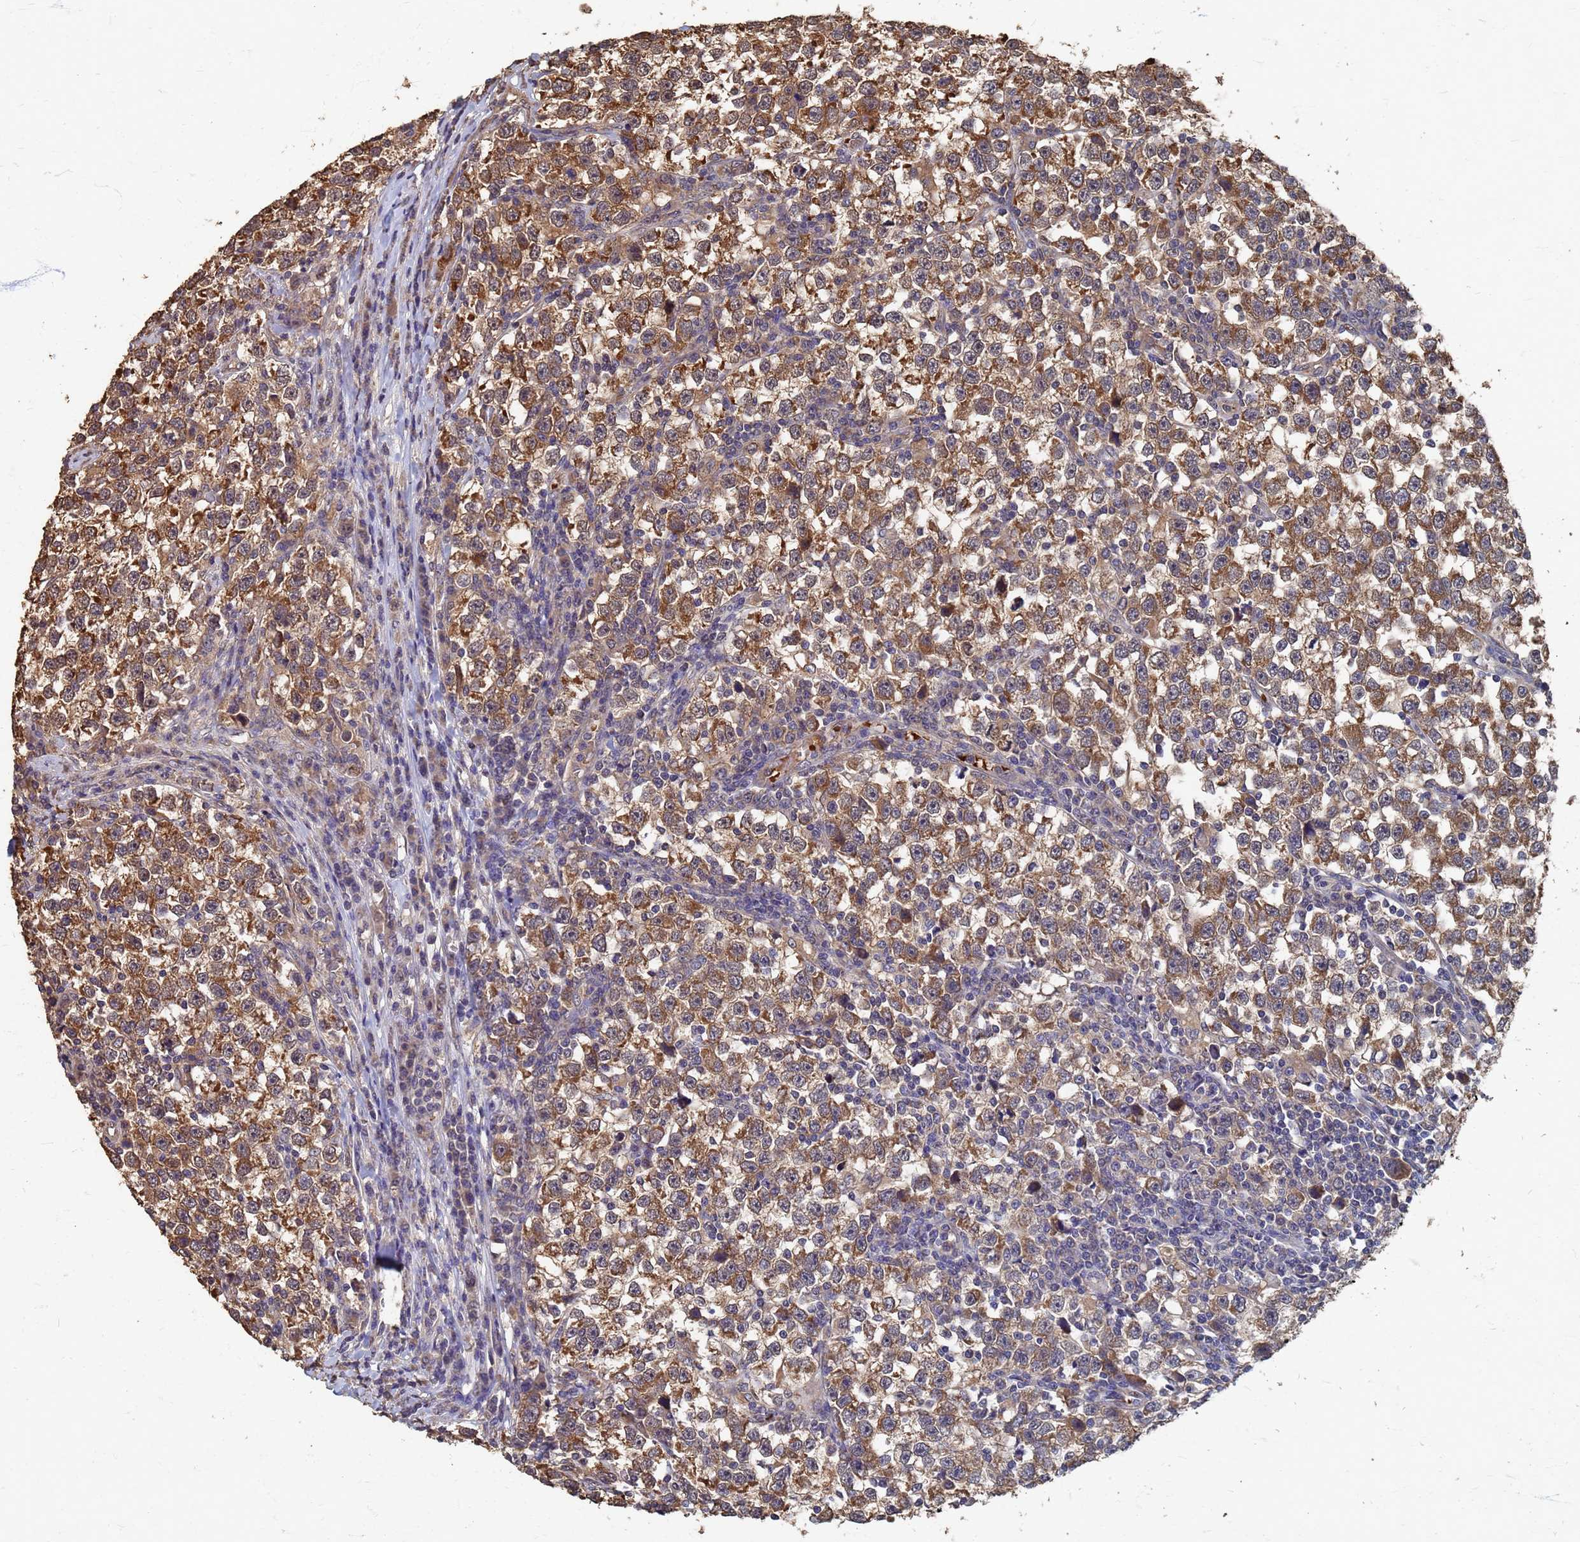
{"staining": {"intensity": "moderate", "quantity": ">75%", "location": "cytoplasmic/membranous"}, "tissue": "testis cancer", "cell_type": "Tumor cells", "image_type": "cancer", "snomed": [{"axis": "morphology", "description": "Normal tissue, NOS"}, {"axis": "morphology", "description": "Seminoma, NOS"}, {"axis": "topography", "description": "Testis"}], "caption": "This is a histology image of IHC staining of testis seminoma, which shows moderate staining in the cytoplasmic/membranous of tumor cells.", "gene": "DPH5", "patient": {"sex": "male", "age": 43}}